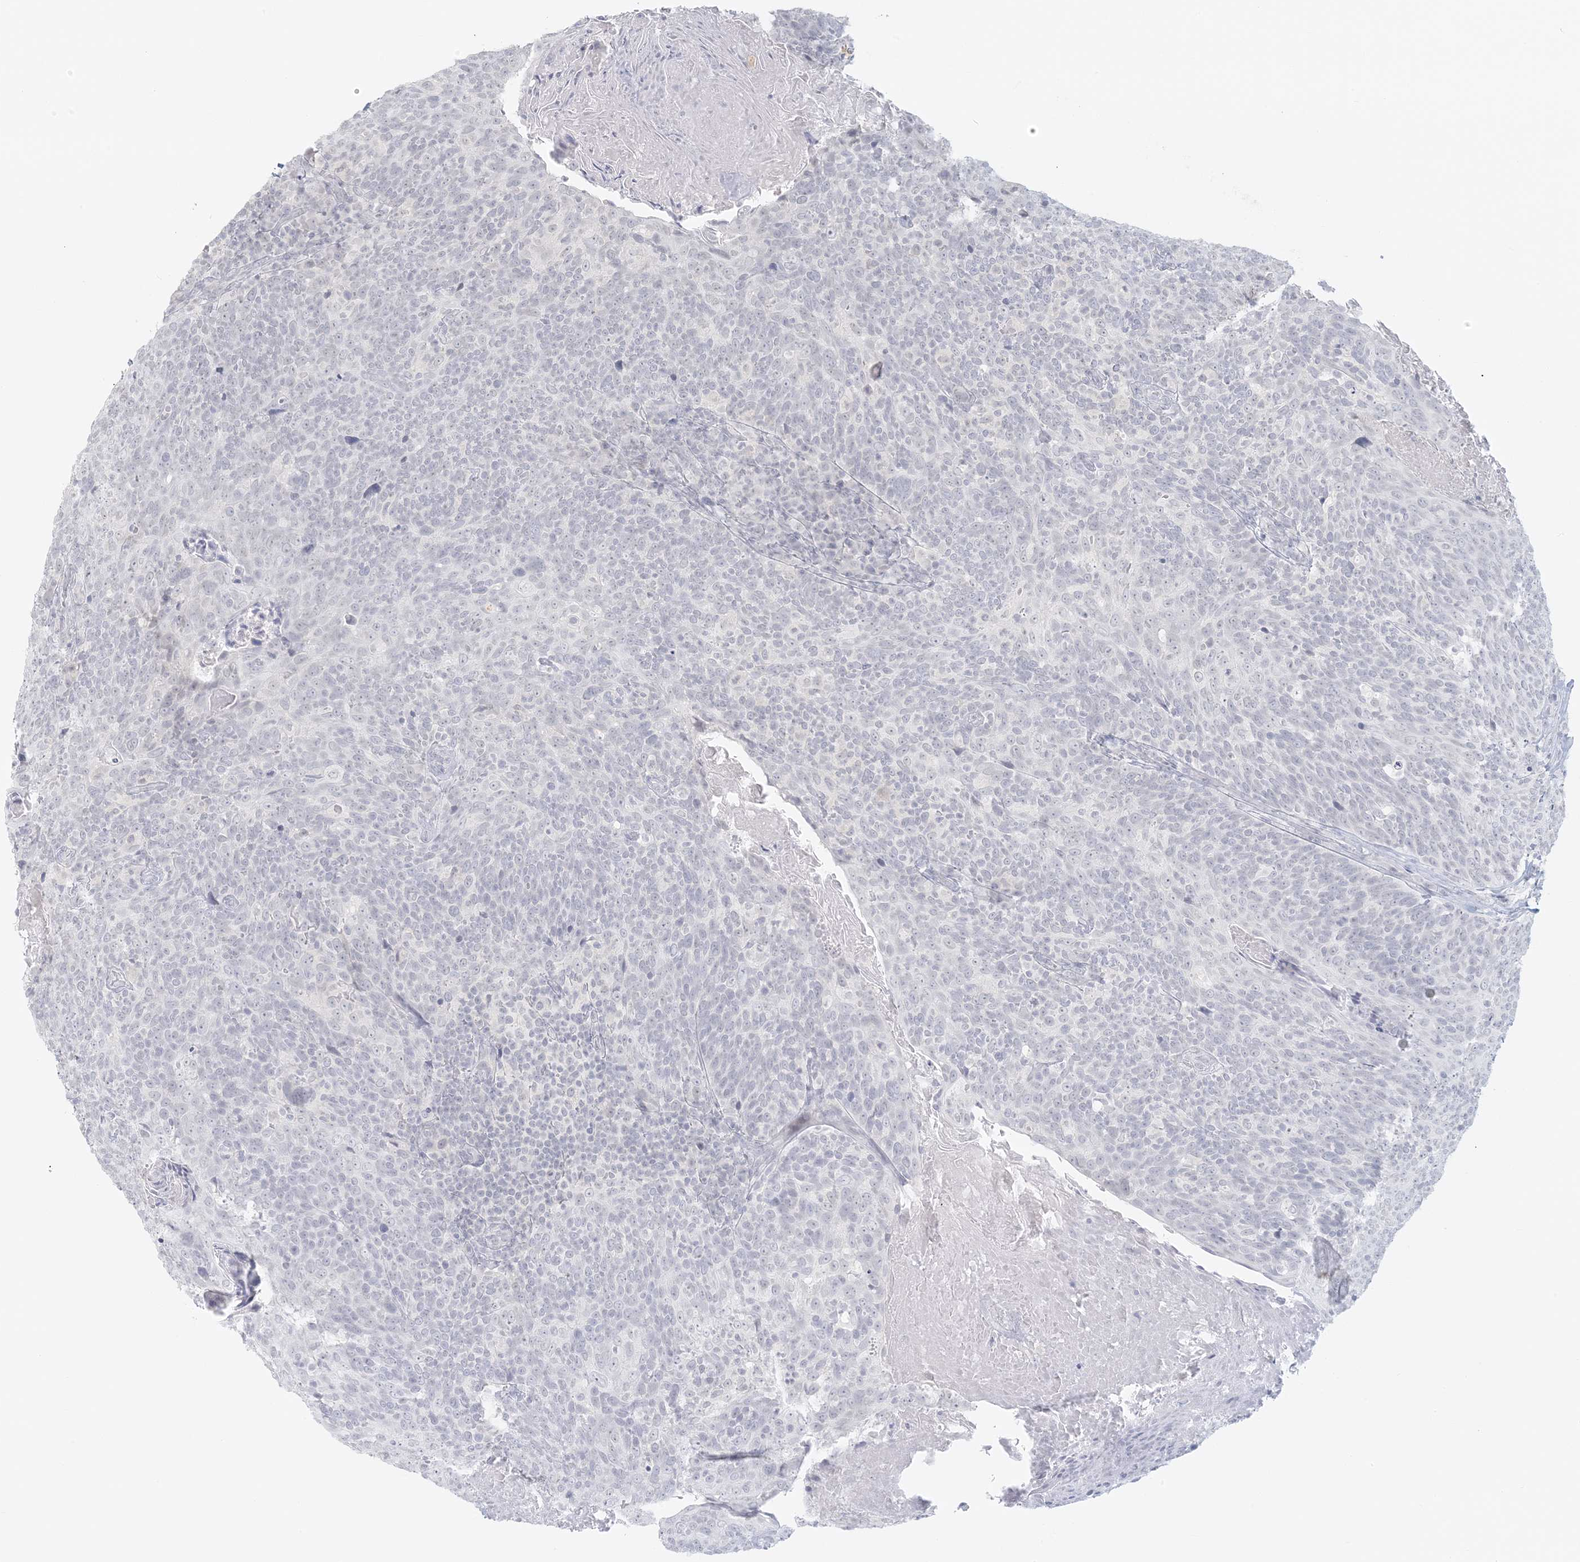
{"staining": {"intensity": "negative", "quantity": "none", "location": "none"}, "tissue": "head and neck cancer", "cell_type": "Tumor cells", "image_type": "cancer", "snomed": [{"axis": "morphology", "description": "Squamous cell carcinoma, NOS"}, {"axis": "morphology", "description": "Squamous cell carcinoma, metastatic, NOS"}, {"axis": "topography", "description": "Lymph node"}, {"axis": "topography", "description": "Head-Neck"}], "caption": "The histopathology image displays no staining of tumor cells in metastatic squamous cell carcinoma (head and neck).", "gene": "LIPT1", "patient": {"sex": "male", "age": 62}}